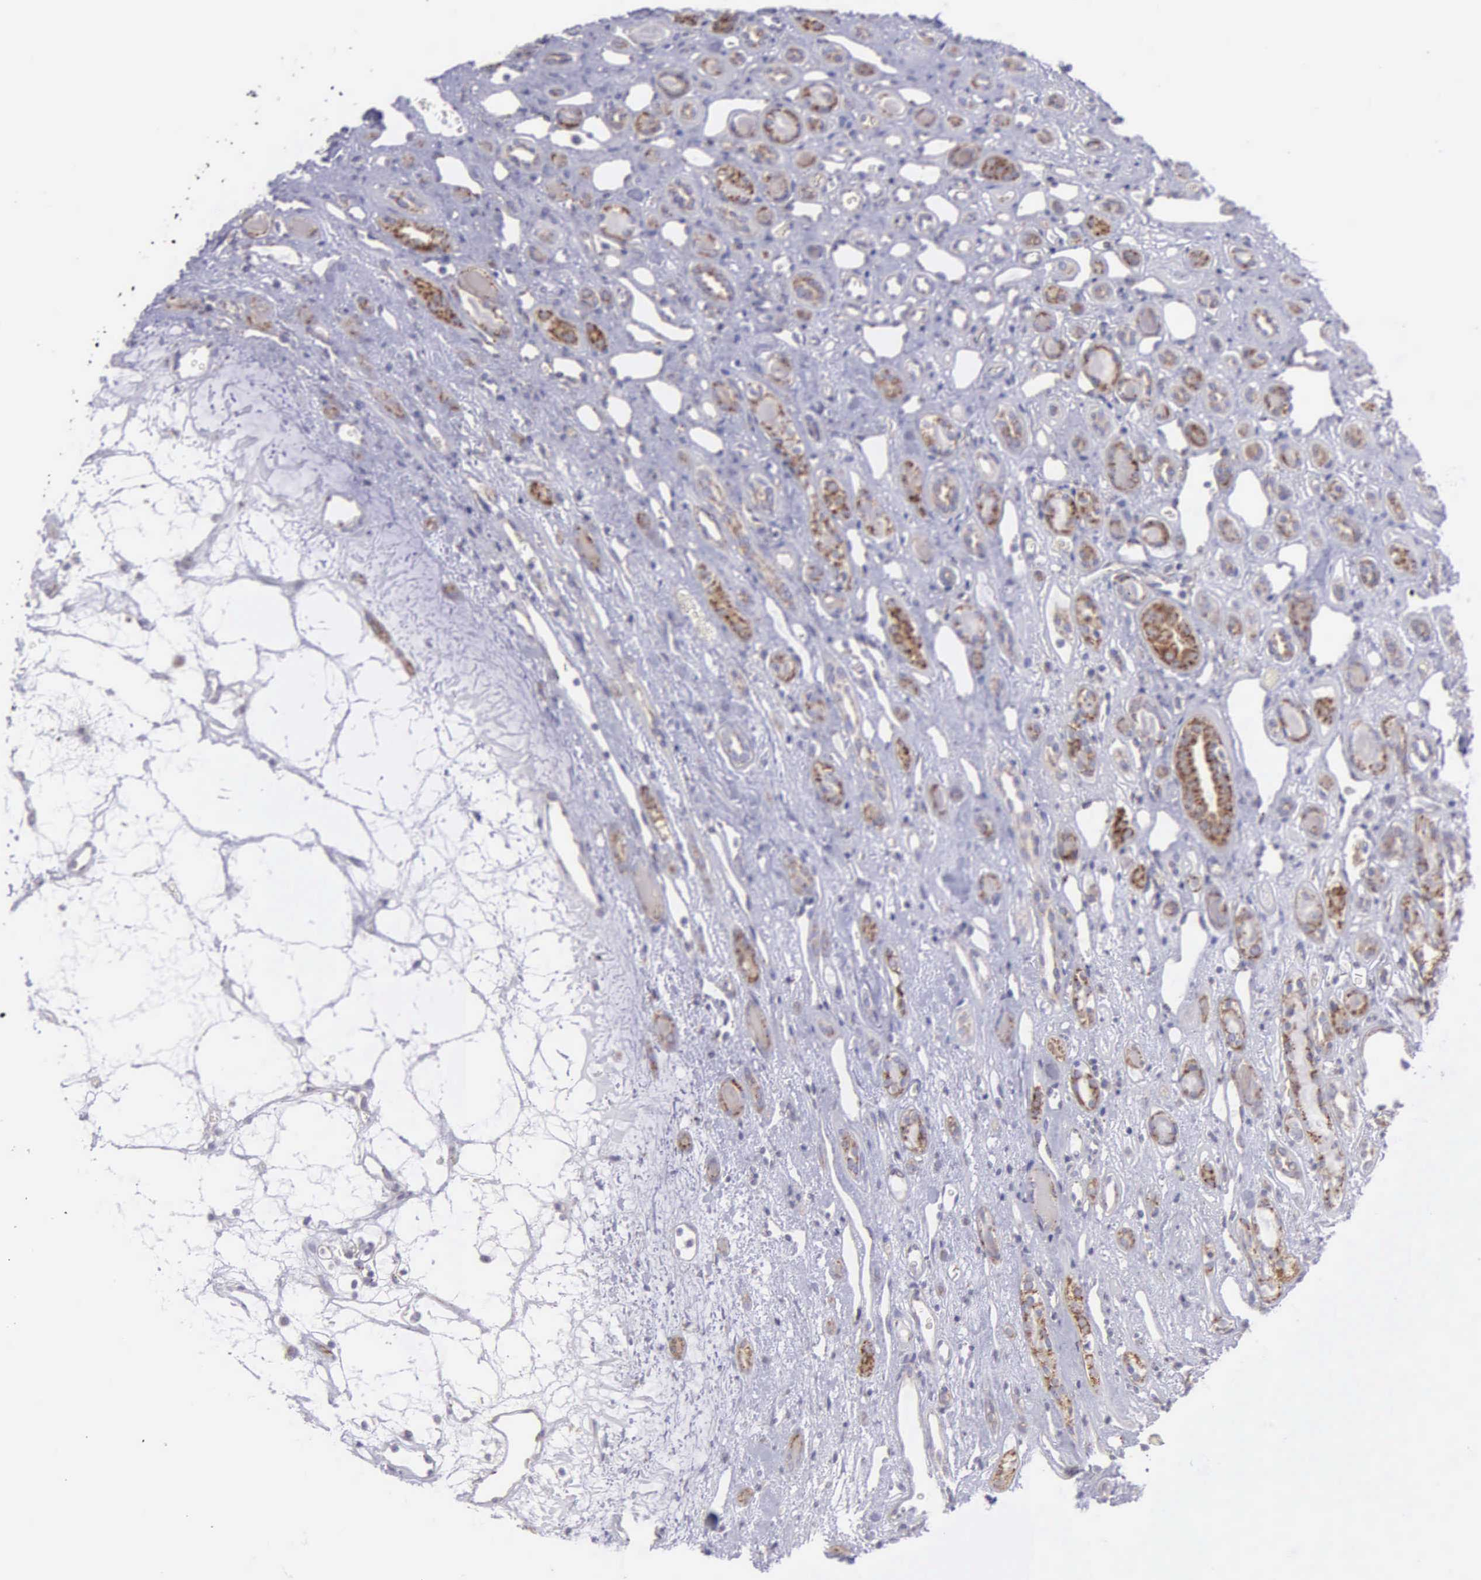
{"staining": {"intensity": "weak", "quantity": "25%-75%", "location": "cytoplasmic/membranous"}, "tissue": "renal cancer", "cell_type": "Tumor cells", "image_type": "cancer", "snomed": [{"axis": "morphology", "description": "Adenocarcinoma, NOS"}, {"axis": "topography", "description": "Kidney"}], "caption": "Immunohistochemistry image of human renal cancer stained for a protein (brown), which demonstrates low levels of weak cytoplasmic/membranous staining in about 25%-75% of tumor cells.", "gene": "SYNJ2BP", "patient": {"sex": "female", "age": 60}}